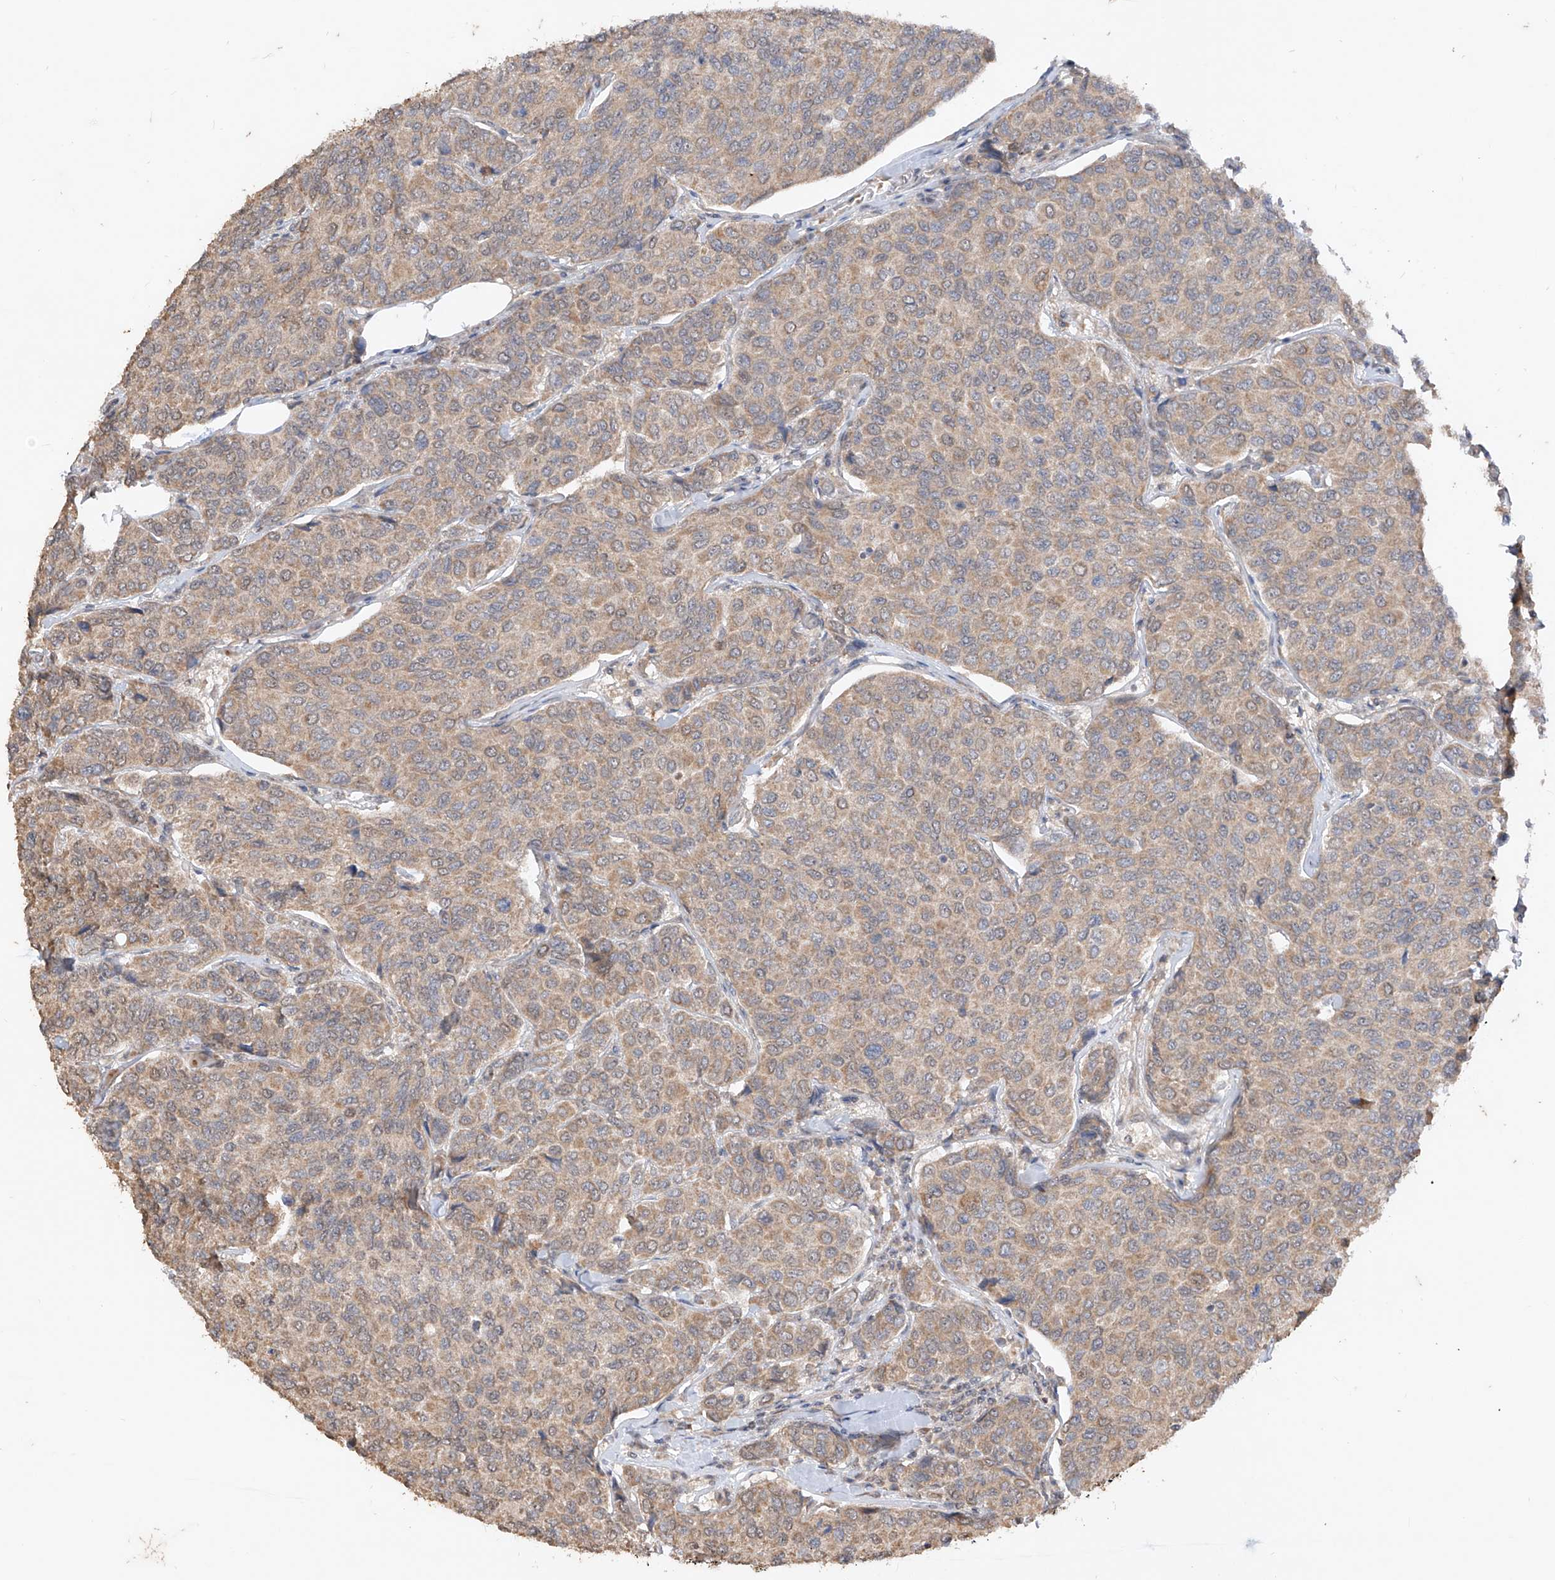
{"staining": {"intensity": "moderate", "quantity": ">75%", "location": "cytoplasmic/membranous"}, "tissue": "breast cancer", "cell_type": "Tumor cells", "image_type": "cancer", "snomed": [{"axis": "morphology", "description": "Duct carcinoma"}, {"axis": "topography", "description": "Breast"}], "caption": "IHC of human breast intraductal carcinoma exhibits medium levels of moderate cytoplasmic/membranous positivity in approximately >75% of tumor cells.", "gene": "MTUS2", "patient": {"sex": "female", "age": 55}}